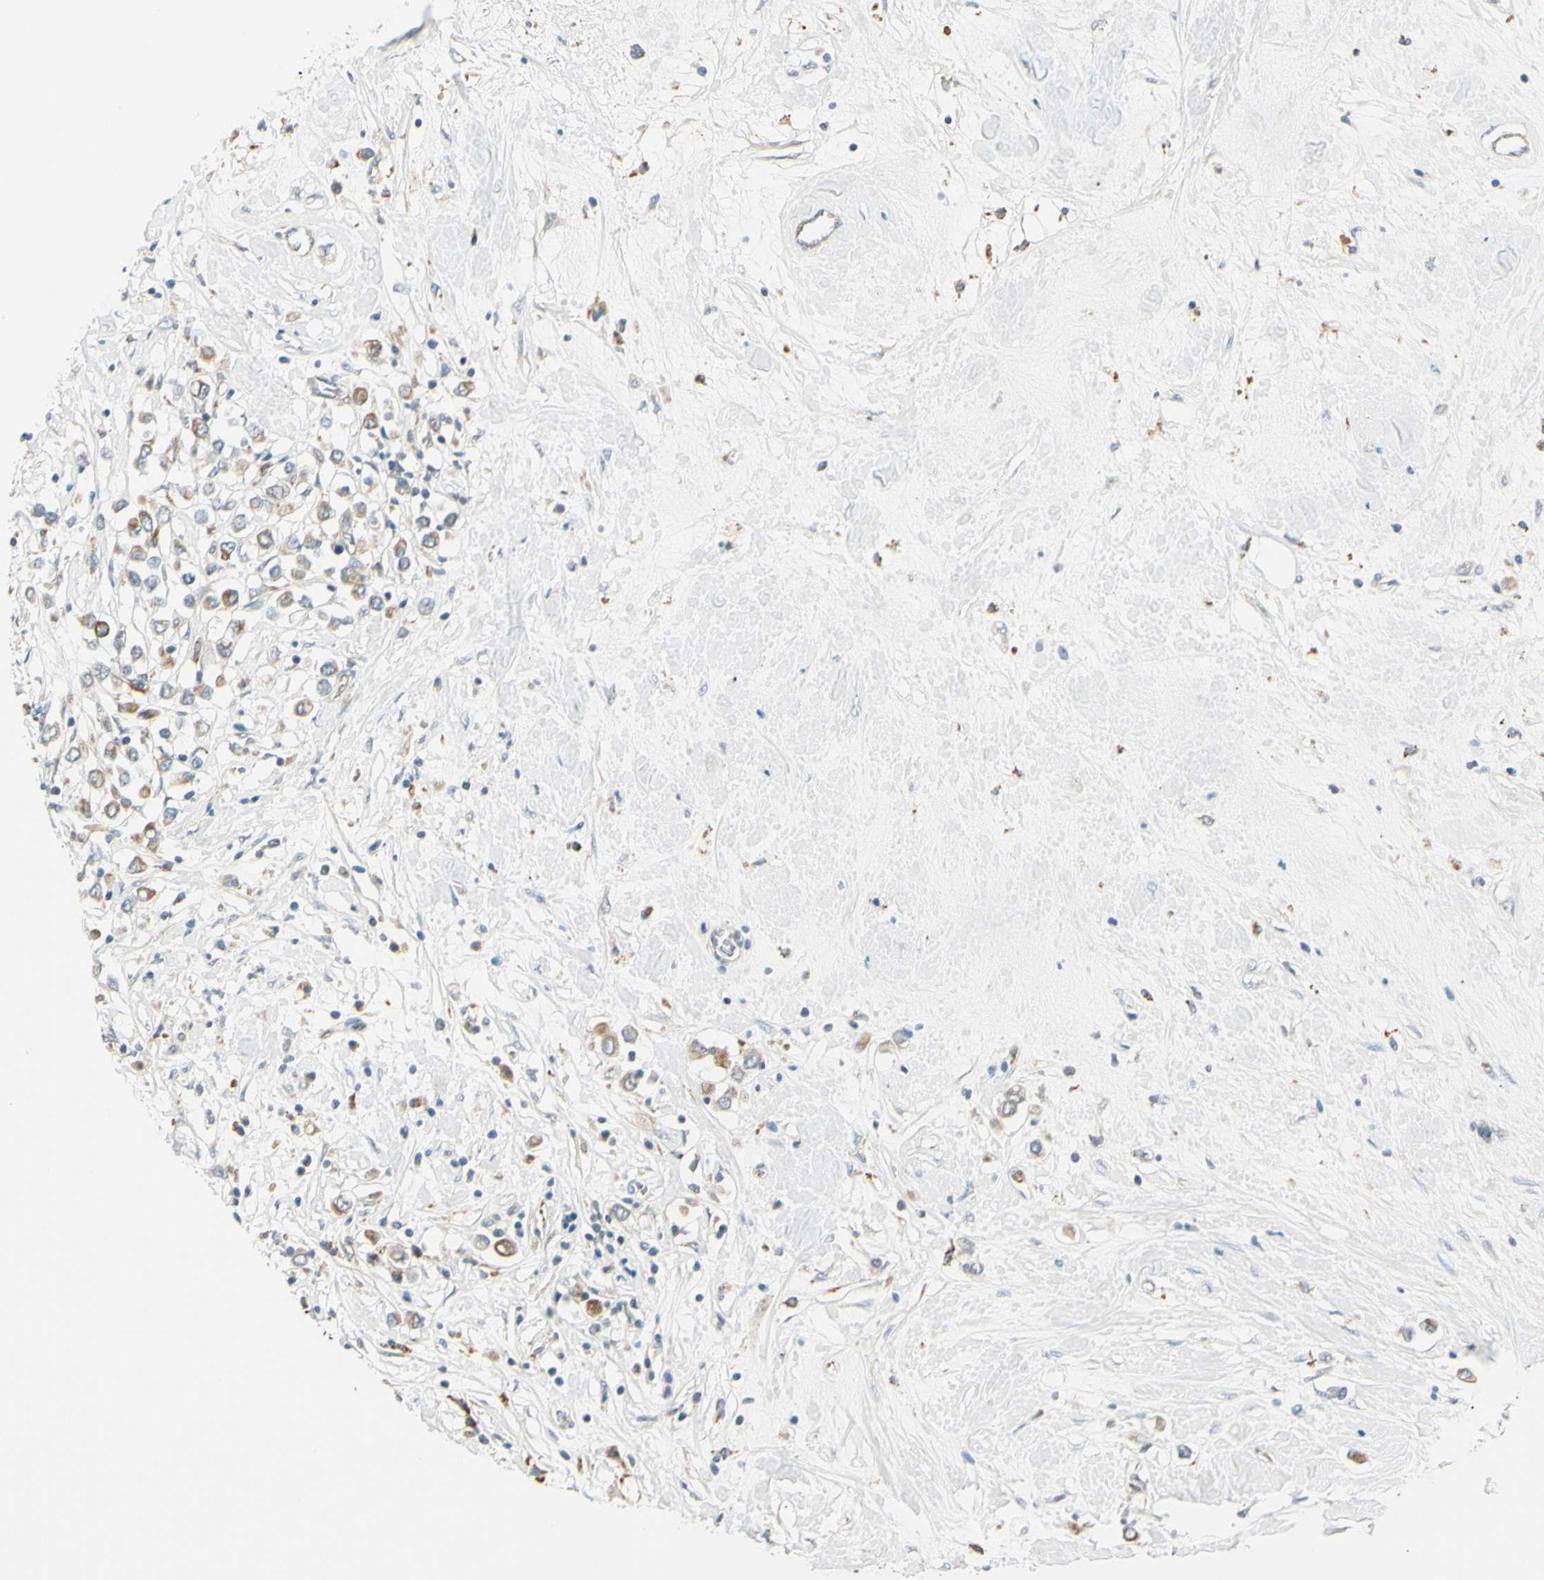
{"staining": {"intensity": "moderate", "quantity": ">75%", "location": "cytoplasmic/membranous"}, "tissue": "breast cancer", "cell_type": "Tumor cells", "image_type": "cancer", "snomed": [{"axis": "morphology", "description": "Duct carcinoma"}, {"axis": "topography", "description": "Breast"}], "caption": "Protein analysis of intraductal carcinoma (breast) tissue reveals moderate cytoplasmic/membranous positivity in approximately >75% of tumor cells.", "gene": "LAMA3", "patient": {"sex": "female", "age": 61}}